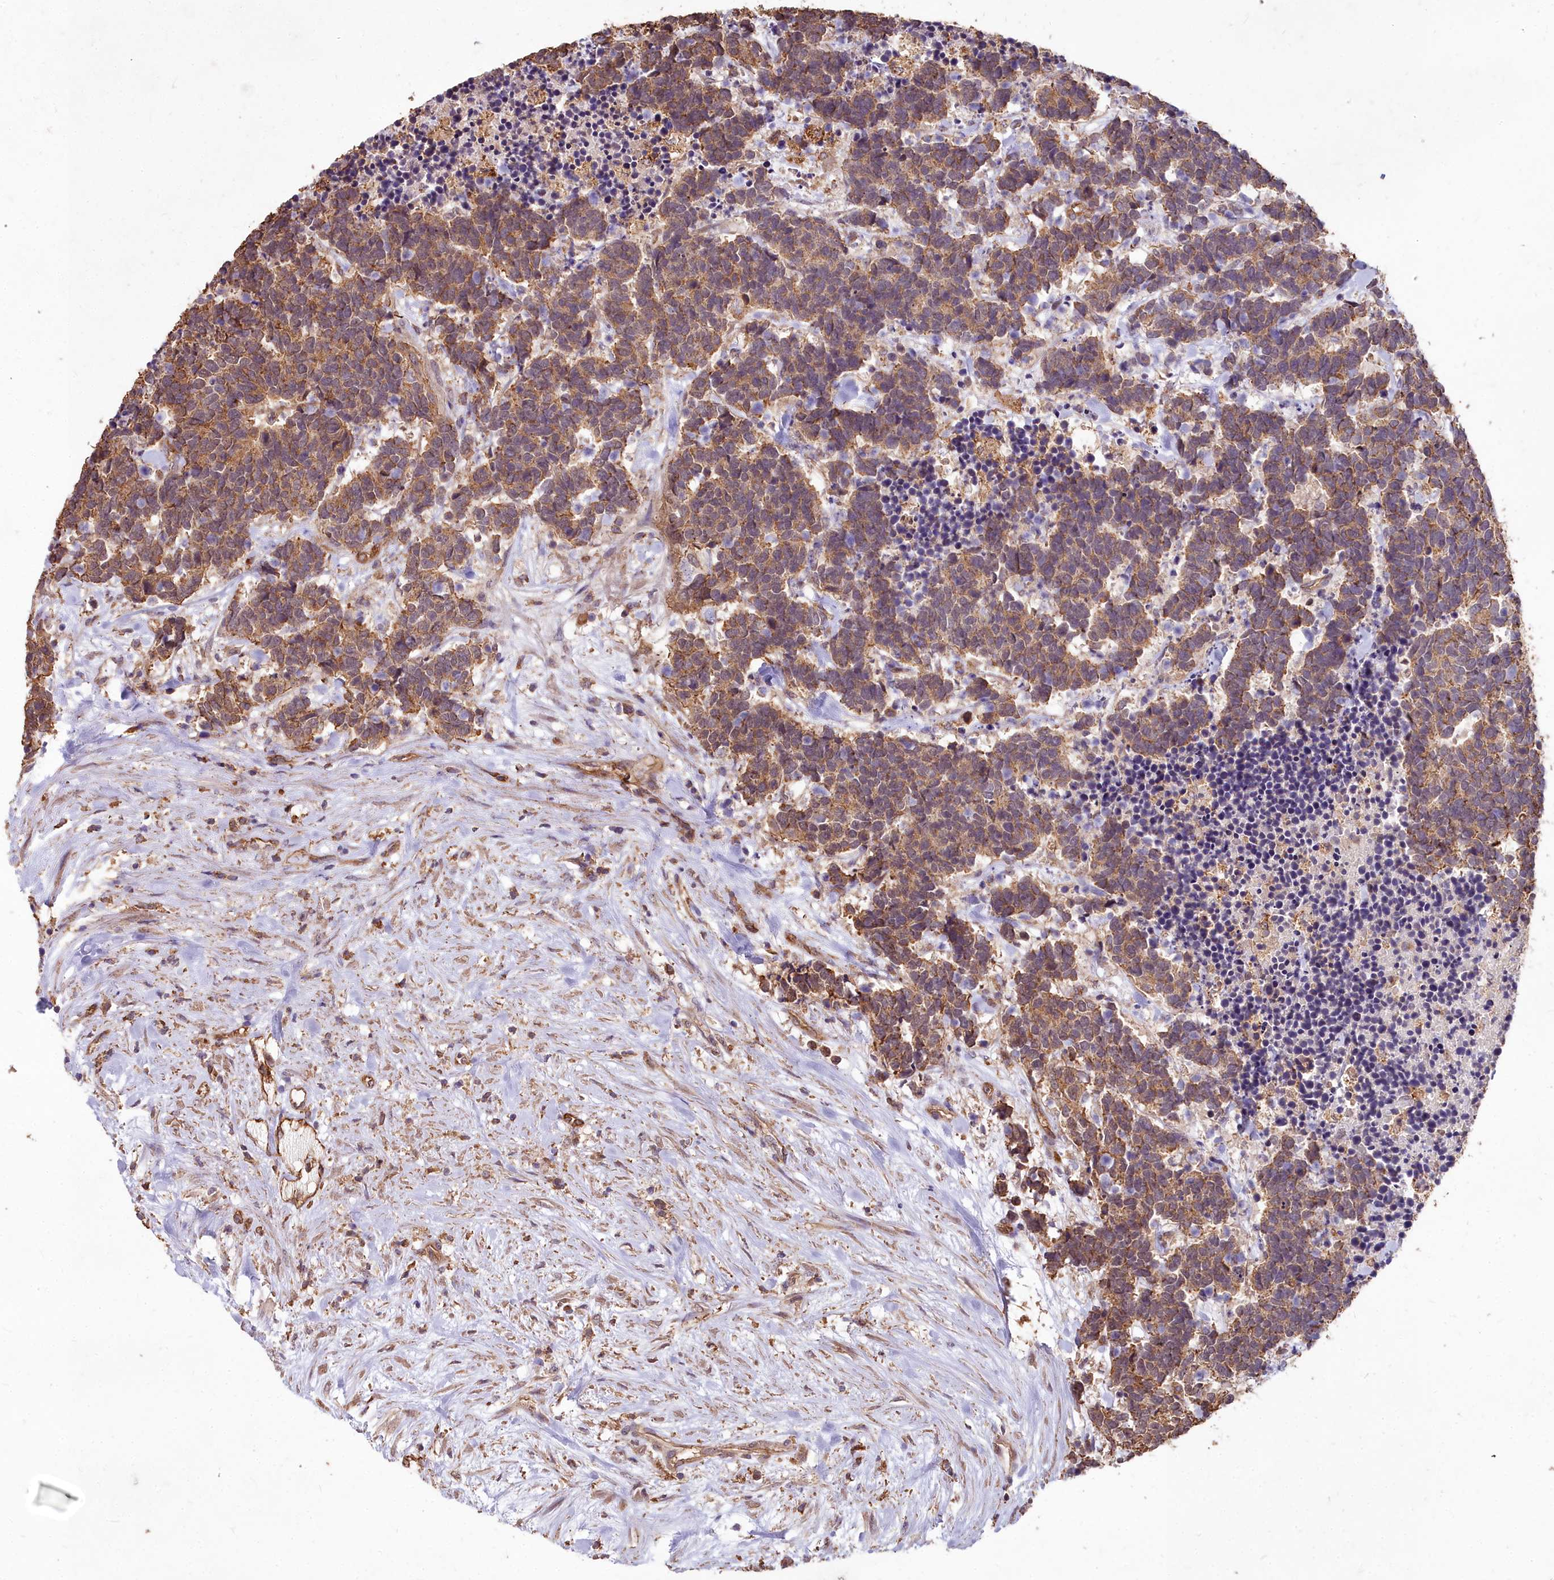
{"staining": {"intensity": "moderate", "quantity": ">75%", "location": "cytoplasmic/membranous"}, "tissue": "carcinoid", "cell_type": "Tumor cells", "image_type": "cancer", "snomed": [{"axis": "morphology", "description": "Carcinoma, NOS"}, {"axis": "morphology", "description": "Carcinoid, malignant, NOS"}, {"axis": "topography", "description": "Prostate"}], "caption": "Immunohistochemistry (IHC) staining of carcinoid, which displays medium levels of moderate cytoplasmic/membranous expression in about >75% of tumor cells indicating moderate cytoplasmic/membranous protein expression. The staining was performed using DAB (3,3'-diaminobenzidine) (brown) for protein detection and nuclei were counterstained in hematoxylin (blue).", "gene": "CEMIP2", "patient": {"sex": "male", "age": 57}}